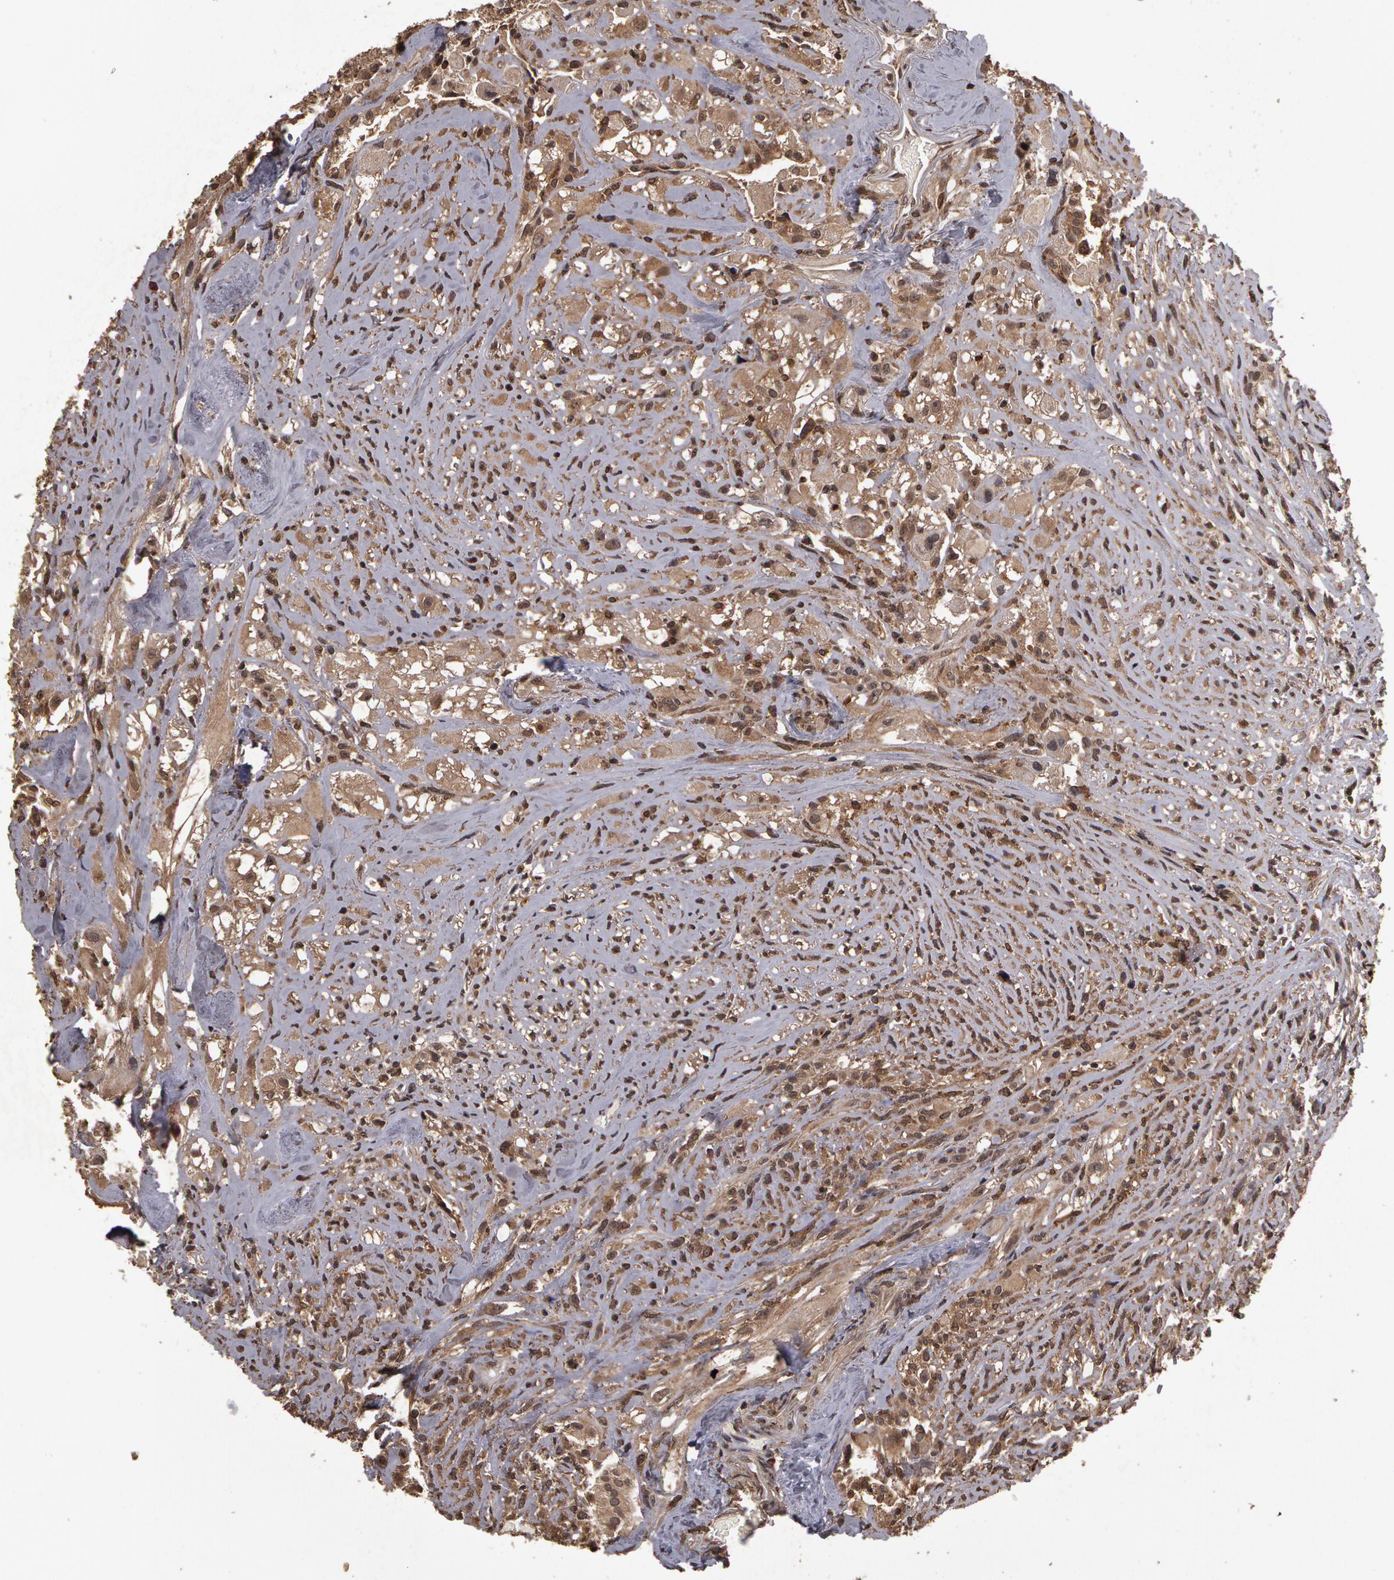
{"staining": {"intensity": "weak", "quantity": "25%-75%", "location": "cytoplasmic/membranous"}, "tissue": "glioma", "cell_type": "Tumor cells", "image_type": "cancer", "snomed": [{"axis": "morphology", "description": "Glioma, malignant, High grade"}, {"axis": "topography", "description": "Brain"}], "caption": "Protein staining reveals weak cytoplasmic/membranous positivity in approximately 25%-75% of tumor cells in glioma.", "gene": "CALR", "patient": {"sex": "male", "age": 48}}